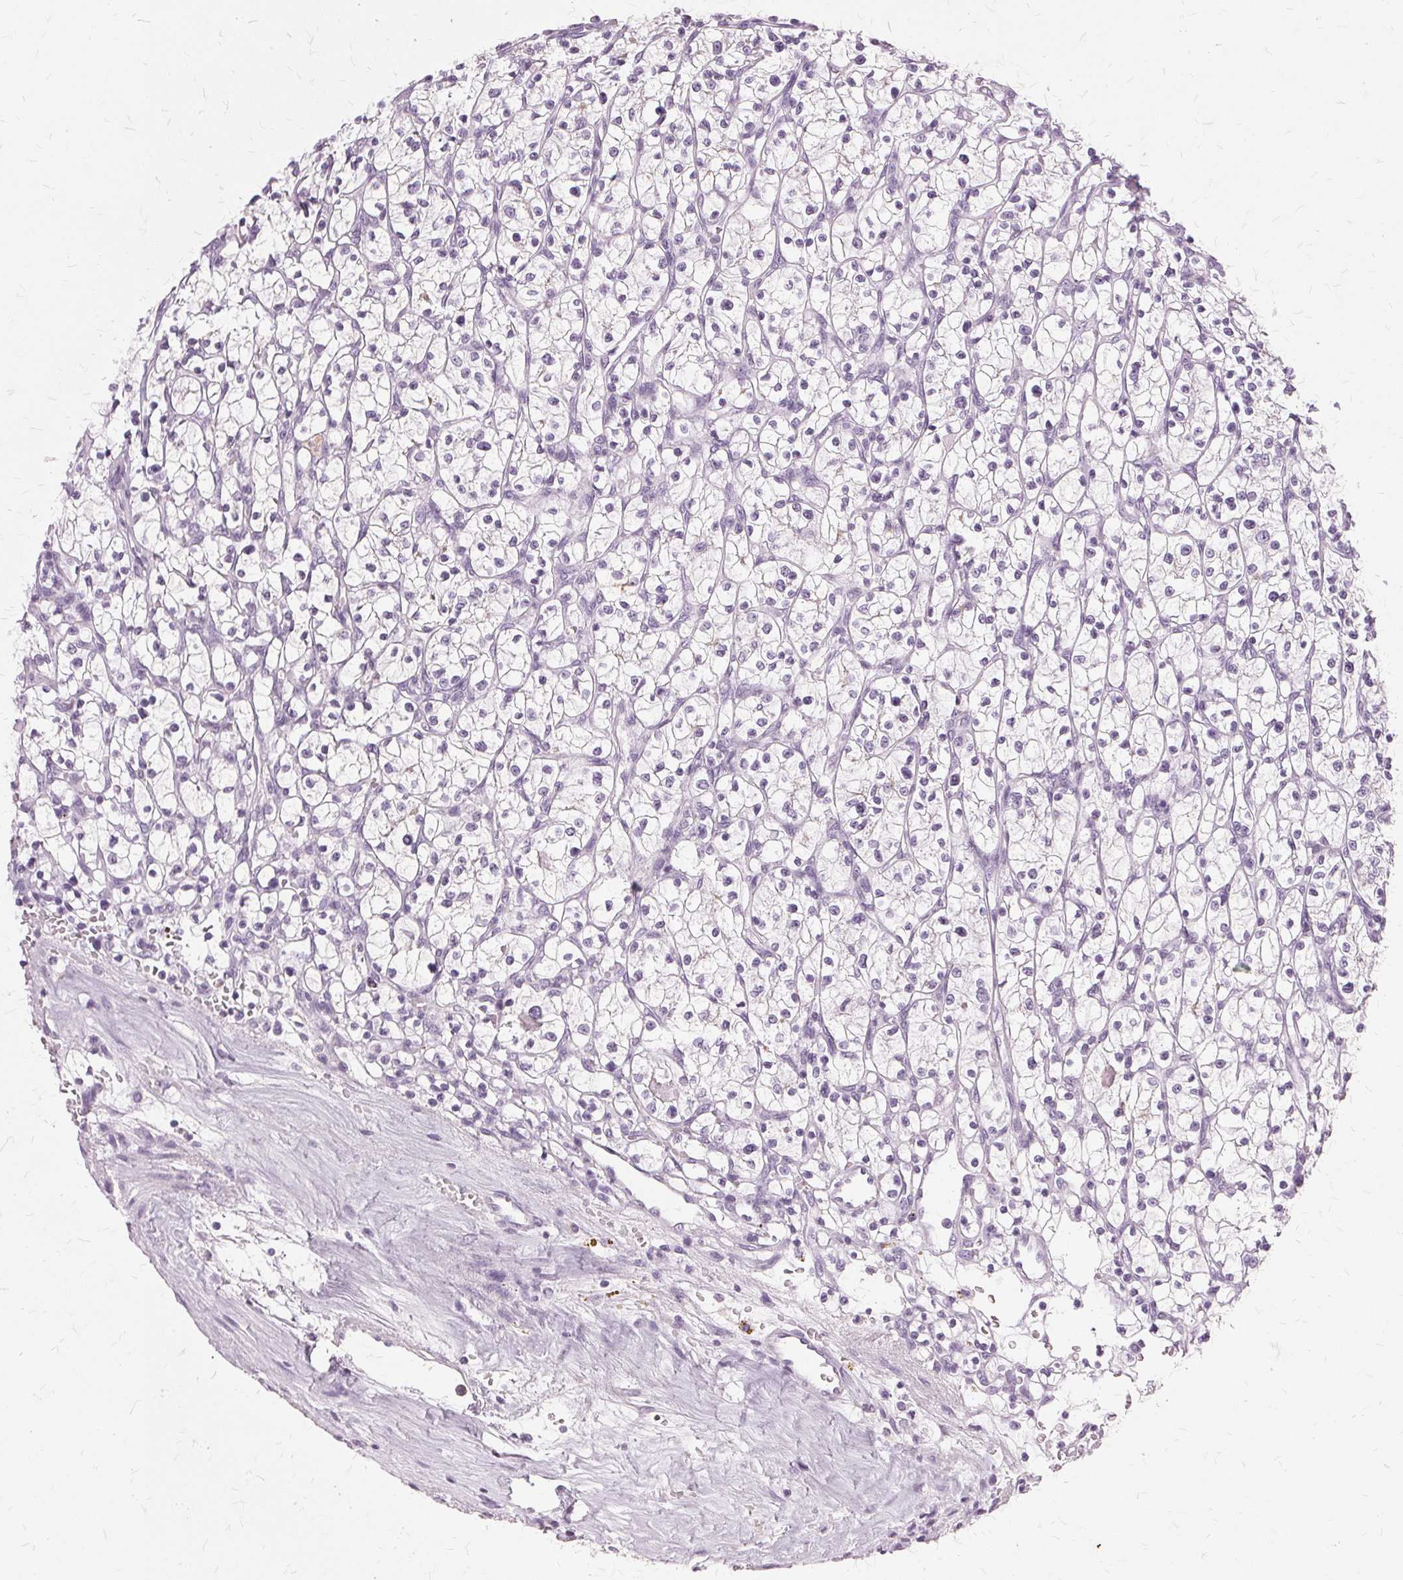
{"staining": {"intensity": "negative", "quantity": "none", "location": "none"}, "tissue": "renal cancer", "cell_type": "Tumor cells", "image_type": "cancer", "snomed": [{"axis": "morphology", "description": "Adenocarcinoma, NOS"}, {"axis": "topography", "description": "Kidney"}], "caption": "This is a micrograph of immunohistochemistry staining of renal cancer, which shows no staining in tumor cells.", "gene": "SLC45A3", "patient": {"sex": "female", "age": 64}}